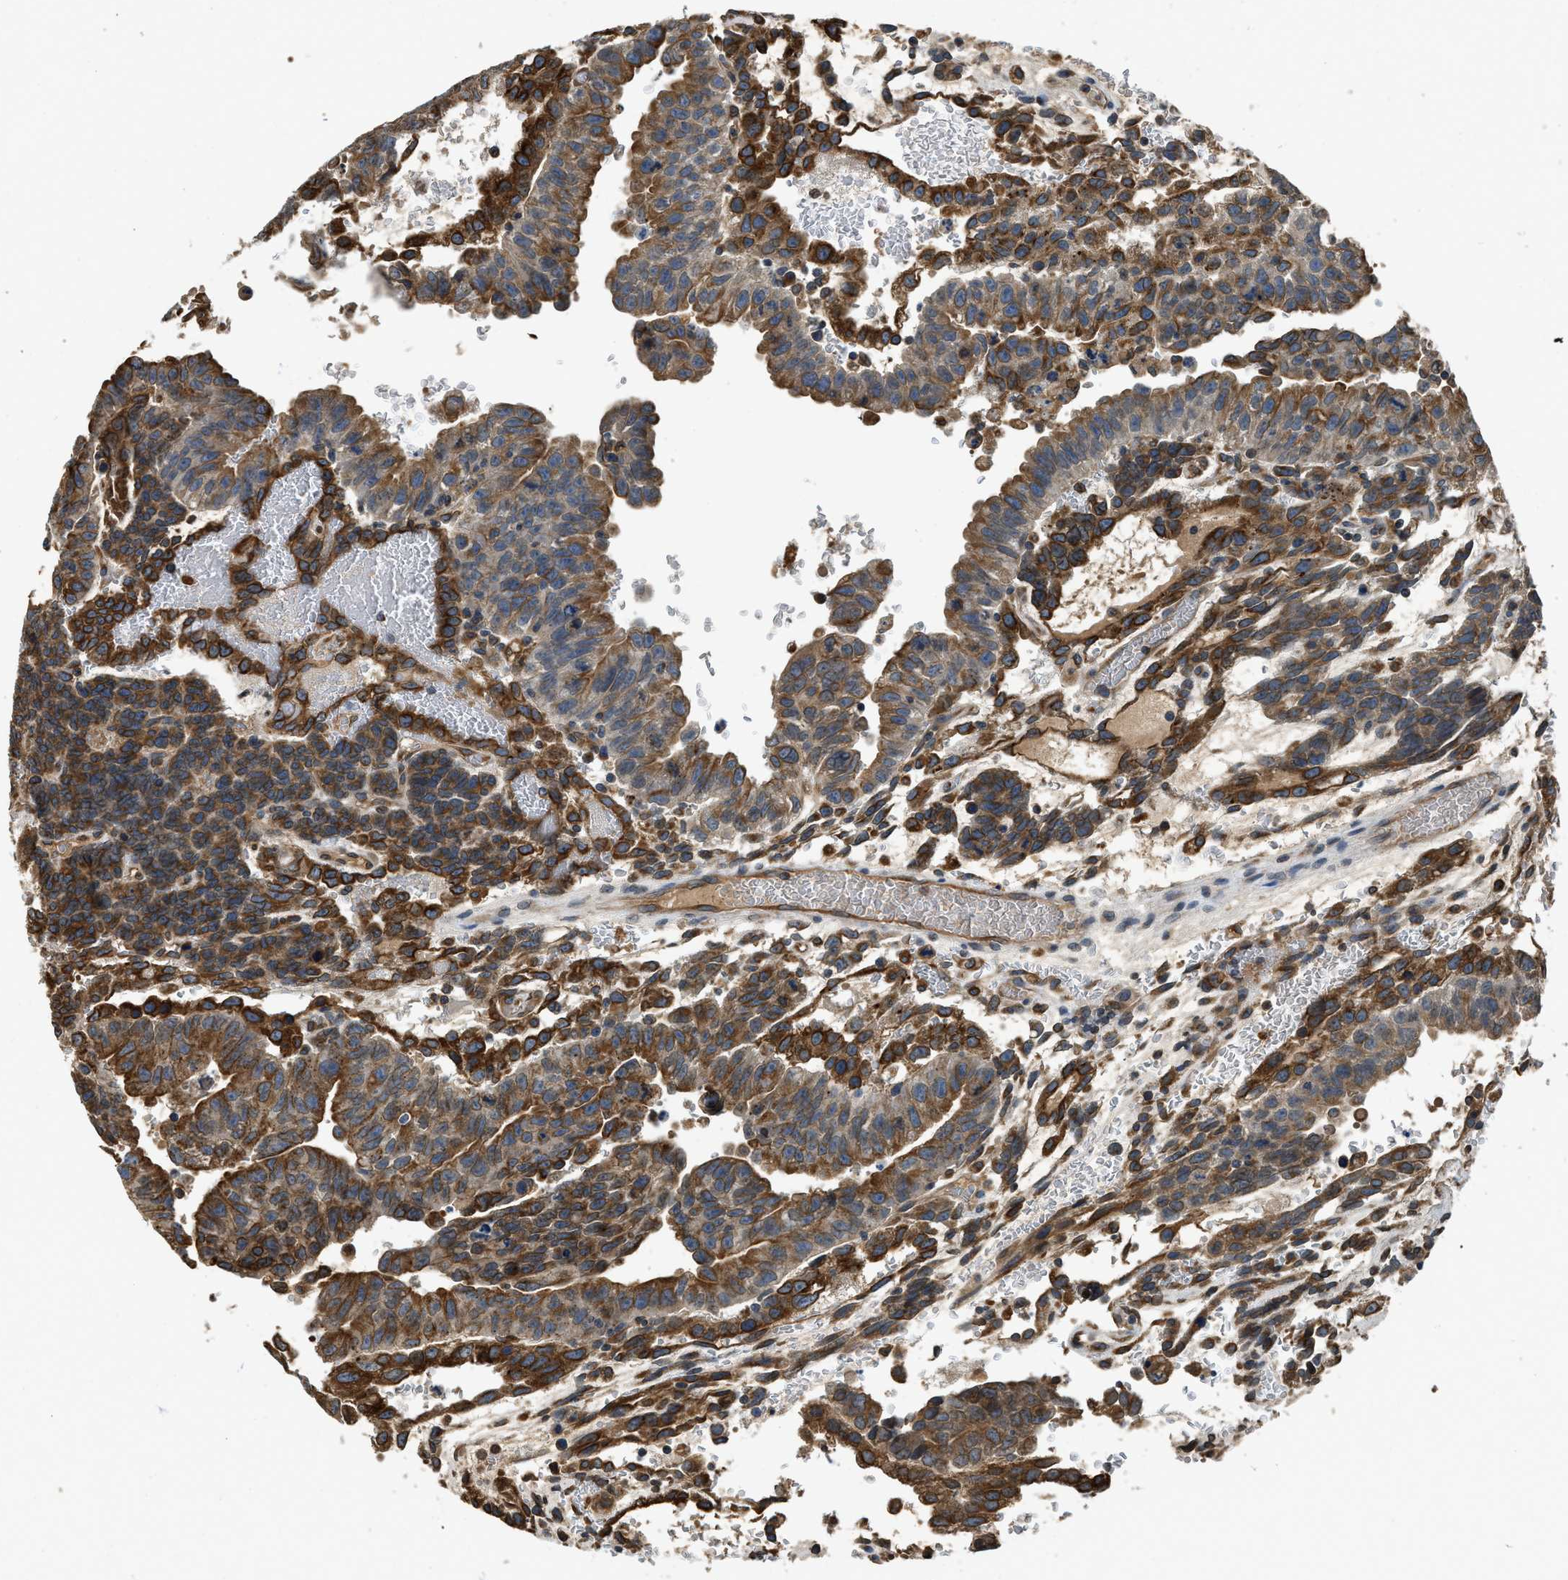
{"staining": {"intensity": "moderate", "quantity": ">75%", "location": "cytoplasmic/membranous"}, "tissue": "testis cancer", "cell_type": "Tumor cells", "image_type": "cancer", "snomed": [{"axis": "morphology", "description": "Seminoma, NOS"}, {"axis": "morphology", "description": "Carcinoma, Embryonal, NOS"}, {"axis": "topography", "description": "Testis"}], "caption": "Testis cancer stained with a brown dye exhibits moderate cytoplasmic/membranous positive staining in about >75% of tumor cells.", "gene": "BCAP31", "patient": {"sex": "male", "age": 52}}